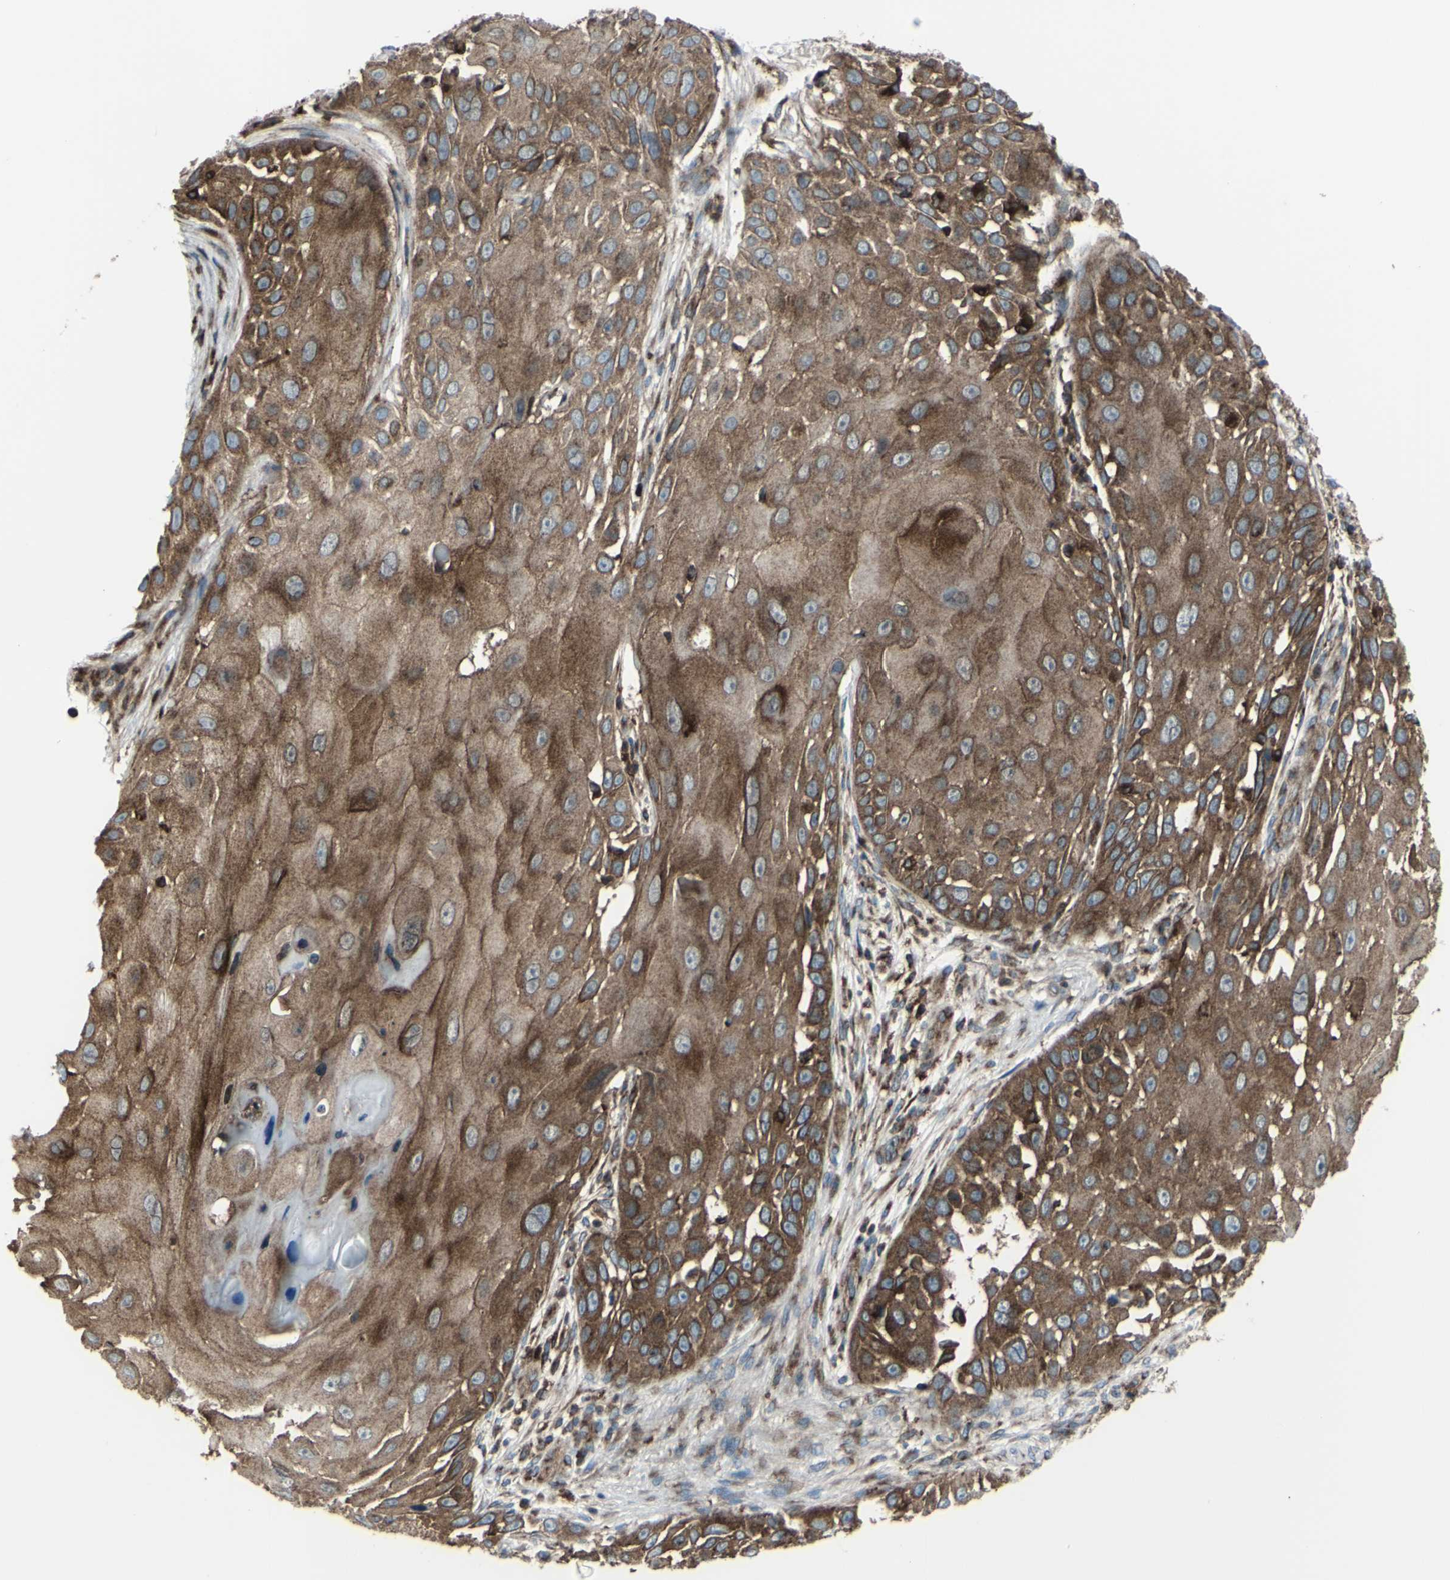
{"staining": {"intensity": "moderate", "quantity": ">75%", "location": "cytoplasmic/membranous"}, "tissue": "skin cancer", "cell_type": "Tumor cells", "image_type": "cancer", "snomed": [{"axis": "morphology", "description": "Squamous cell carcinoma, NOS"}, {"axis": "topography", "description": "Skin"}], "caption": "Brown immunohistochemical staining in squamous cell carcinoma (skin) displays moderate cytoplasmic/membranous staining in approximately >75% of tumor cells.", "gene": "NAPA", "patient": {"sex": "female", "age": 44}}